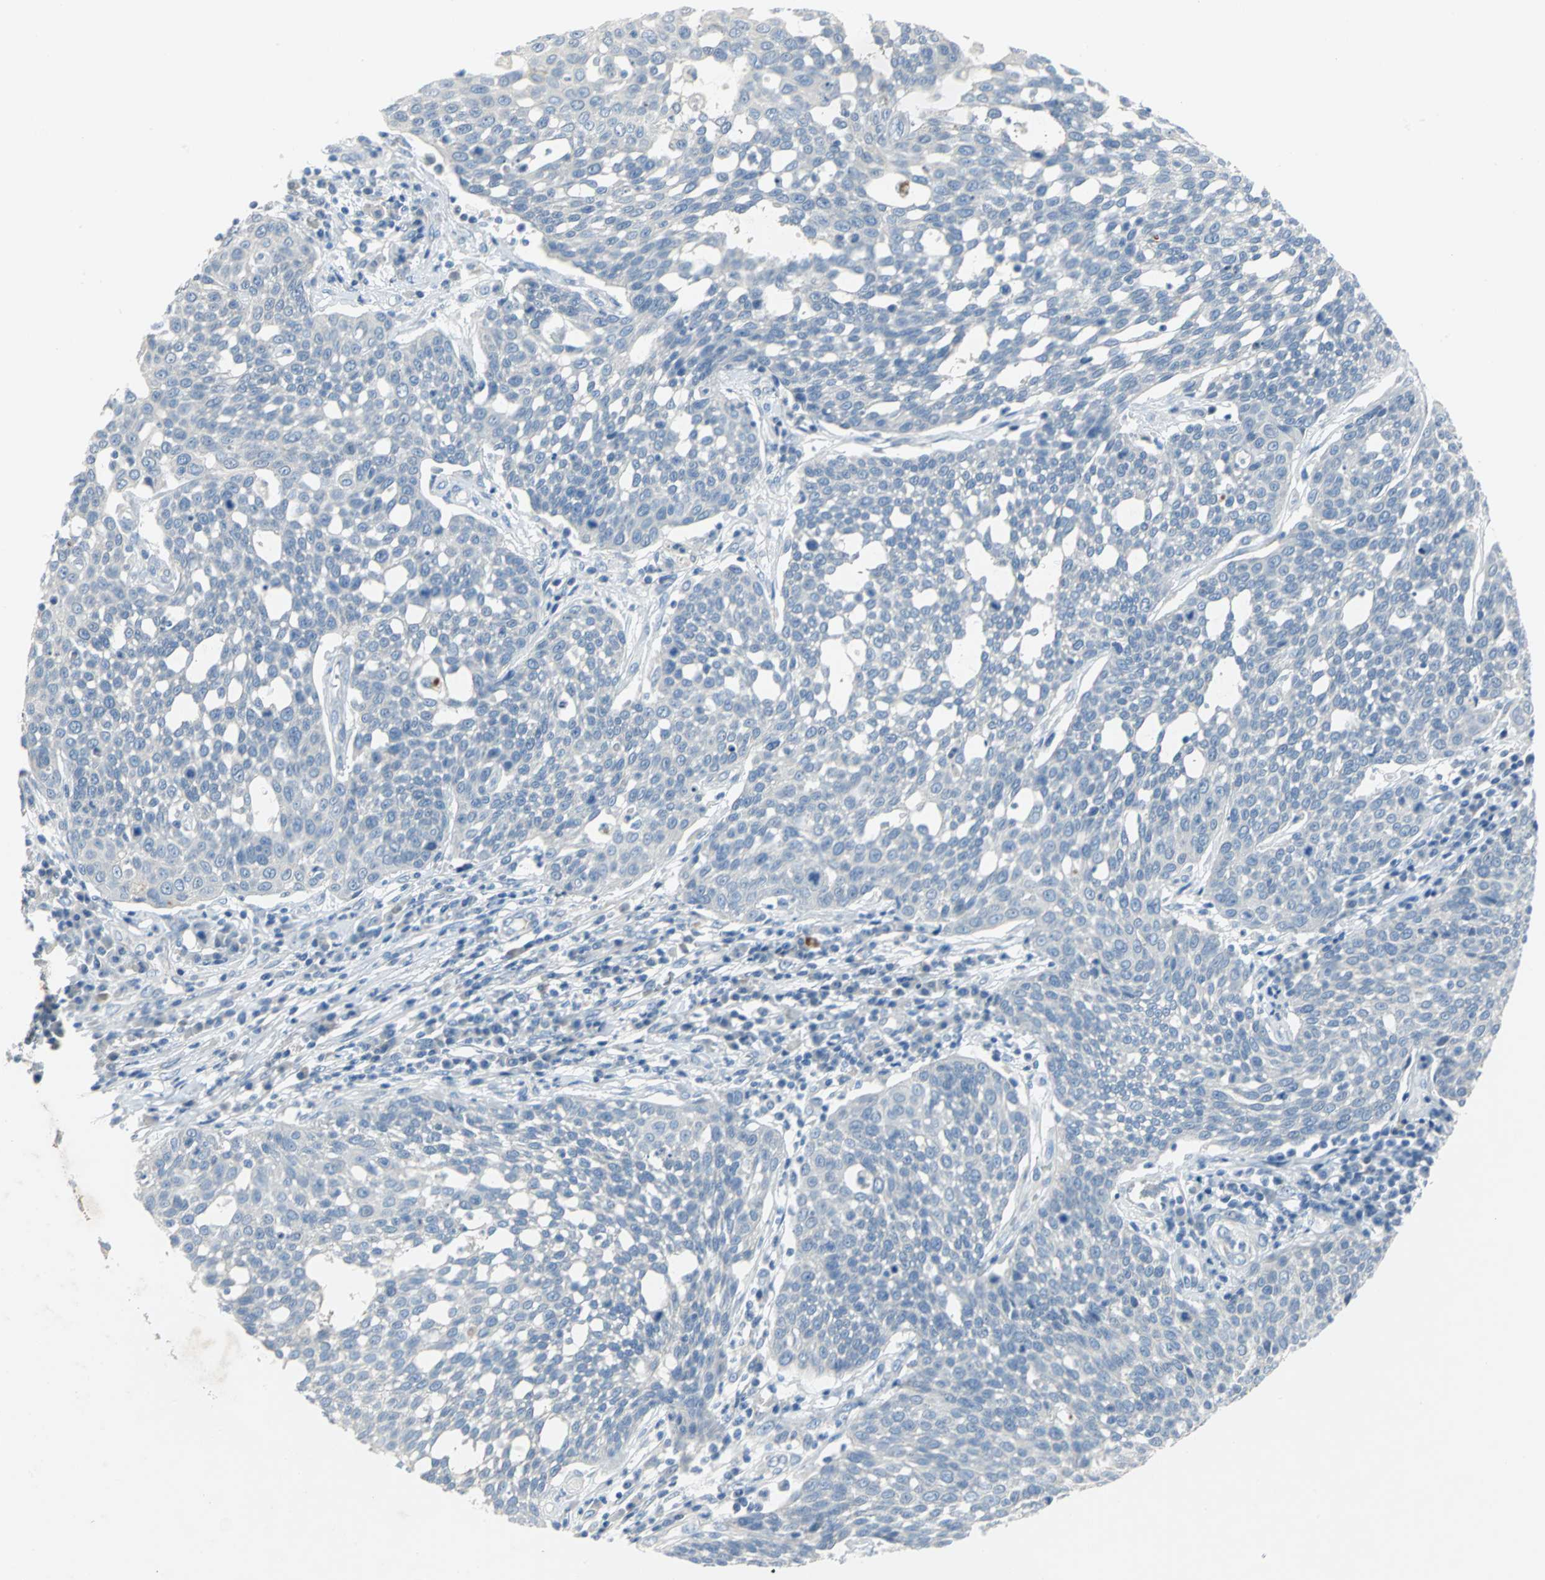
{"staining": {"intensity": "negative", "quantity": "none", "location": "none"}, "tissue": "cervical cancer", "cell_type": "Tumor cells", "image_type": "cancer", "snomed": [{"axis": "morphology", "description": "Squamous cell carcinoma, NOS"}, {"axis": "topography", "description": "Cervix"}], "caption": "Cervical cancer (squamous cell carcinoma) was stained to show a protein in brown. There is no significant expression in tumor cells.", "gene": "PTGDS", "patient": {"sex": "female", "age": 34}}